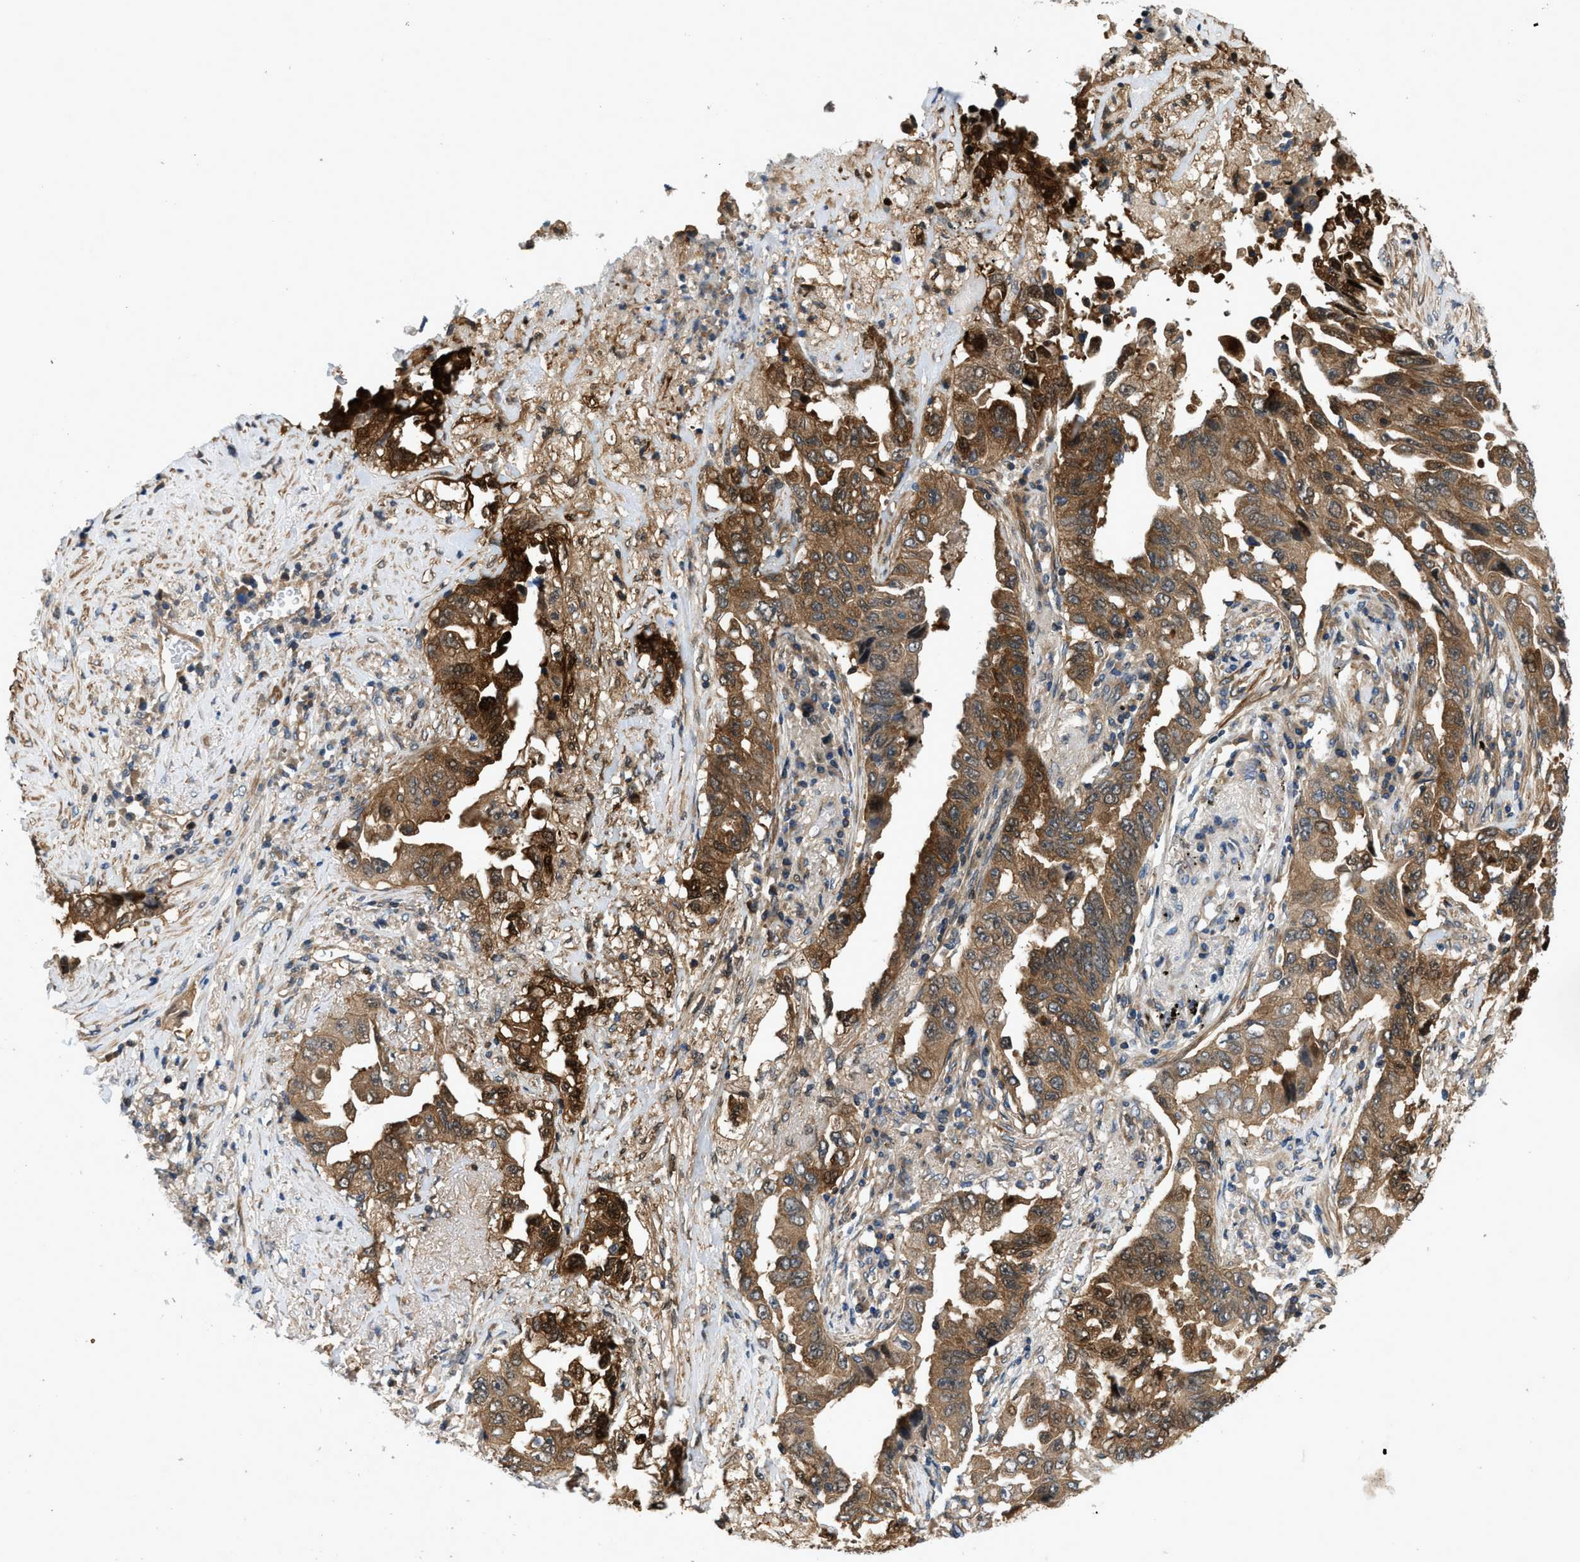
{"staining": {"intensity": "strong", "quantity": ">75%", "location": "cytoplasmic/membranous"}, "tissue": "lung cancer", "cell_type": "Tumor cells", "image_type": "cancer", "snomed": [{"axis": "morphology", "description": "Adenocarcinoma, NOS"}, {"axis": "topography", "description": "Lung"}], "caption": "A high-resolution micrograph shows immunohistochemistry staining of lung cancer, which demonstrates strong cytoplasmic/membranous expression in about >75% of tumor cells.", "gene": "GPR31", "patient": {"sex": "female", "age": 51}}